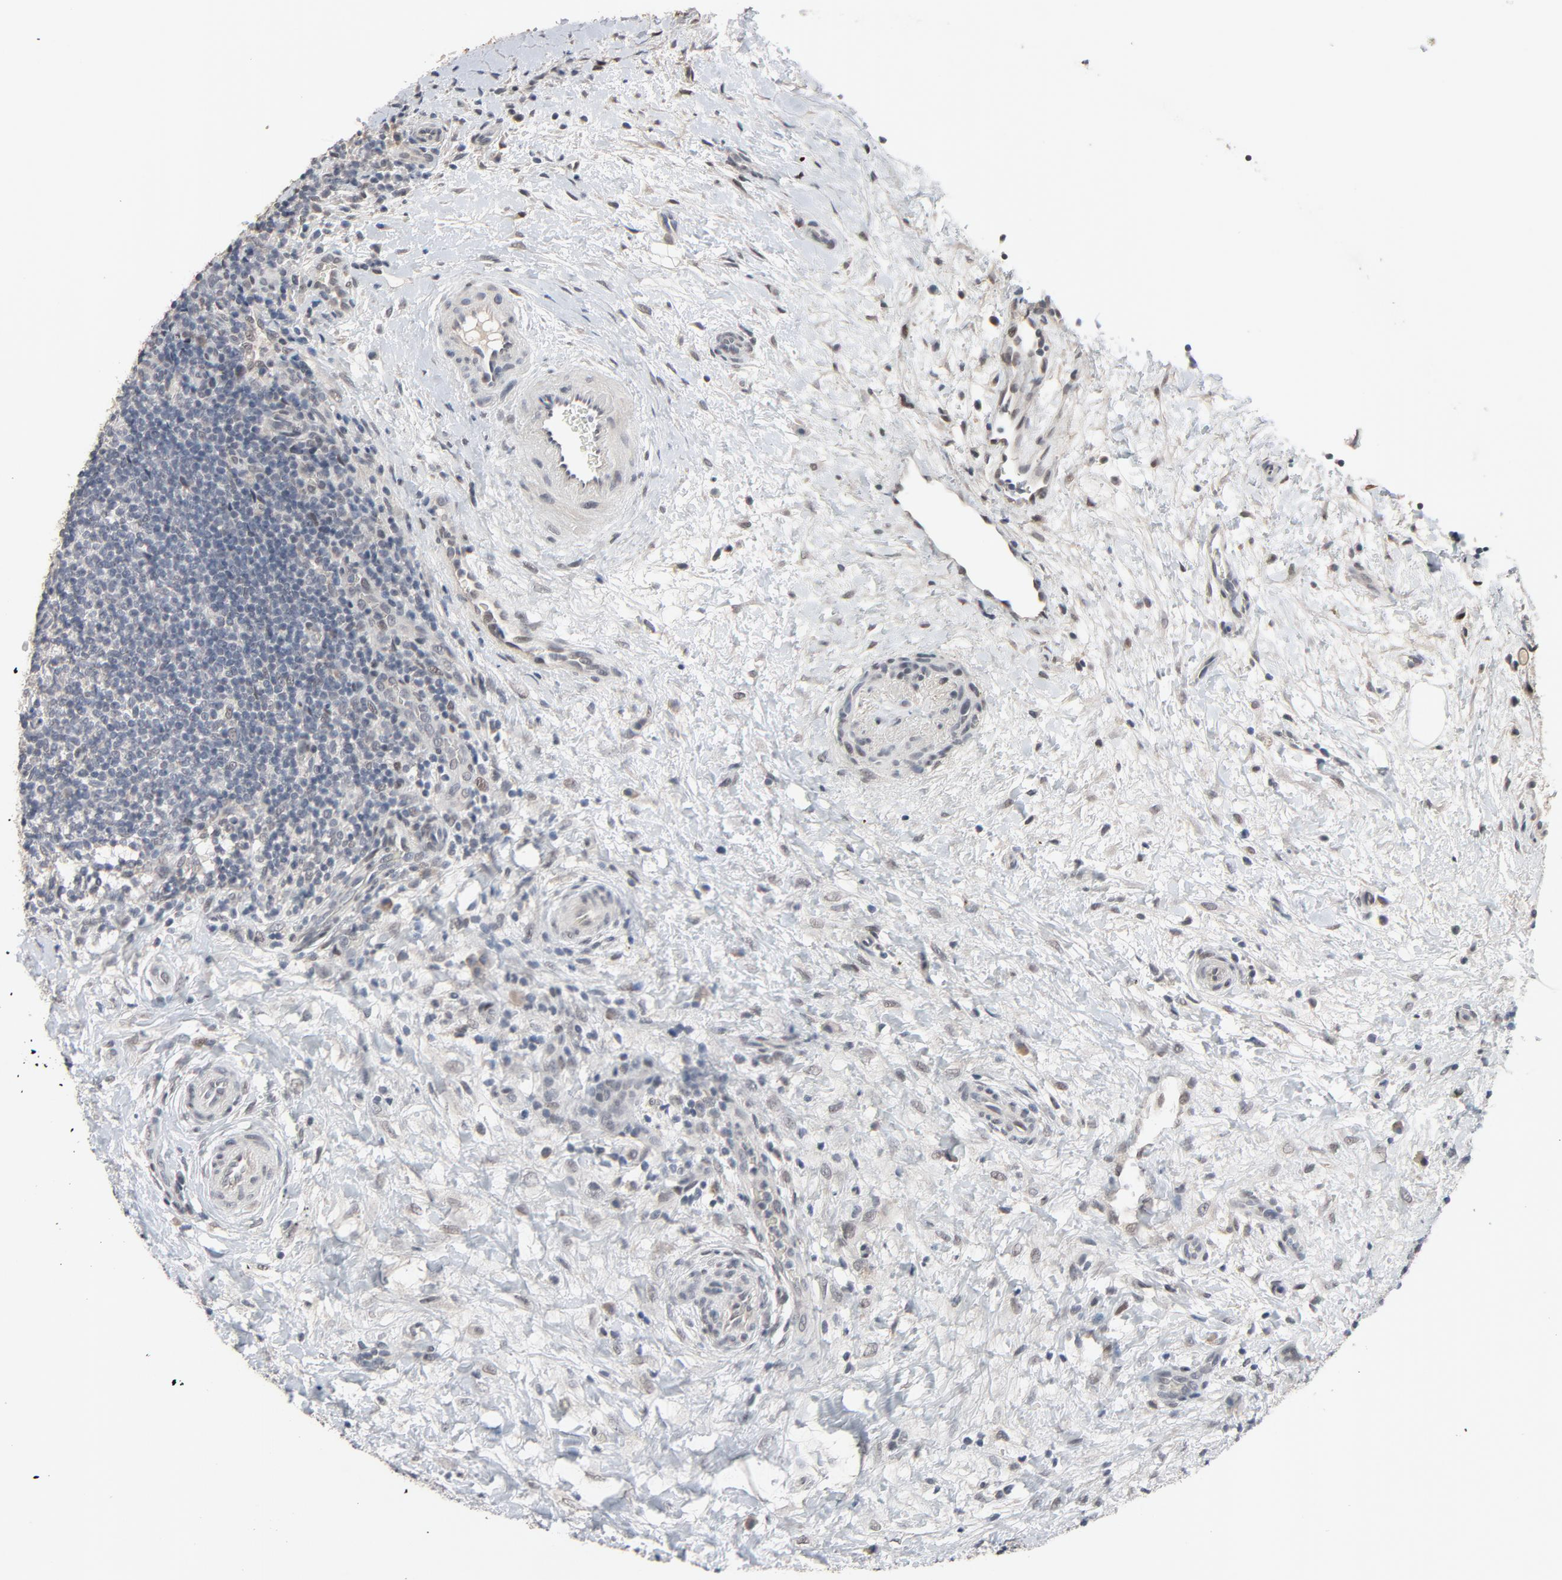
{"staining": {"intensity": "negative", "quantity": "none", "location": "none"}, "tissue": "lymphoma", "cell_type": "Tumor cells", "image_type": "cancer", "snomed": [{"axis": "morphology", "description": "Malignant lymphoma, non-Hodgkin's type, Low grade"}, {"axis": "topography", "description": "Lymph node"}], "caption": "Immunohistochemistry histopathology image of lymphoma stained for a protein (brown), which reveals no staining in tumor cells. Brightfield microscopy of immunohistochemistry (IHC) stained with DAB (3,3'-diaminobenzidine) (brown) and hematoxylin (blue), captured at high magnification.", "gene": "MT3", "patient": {"sex": "female", "age": 76}}